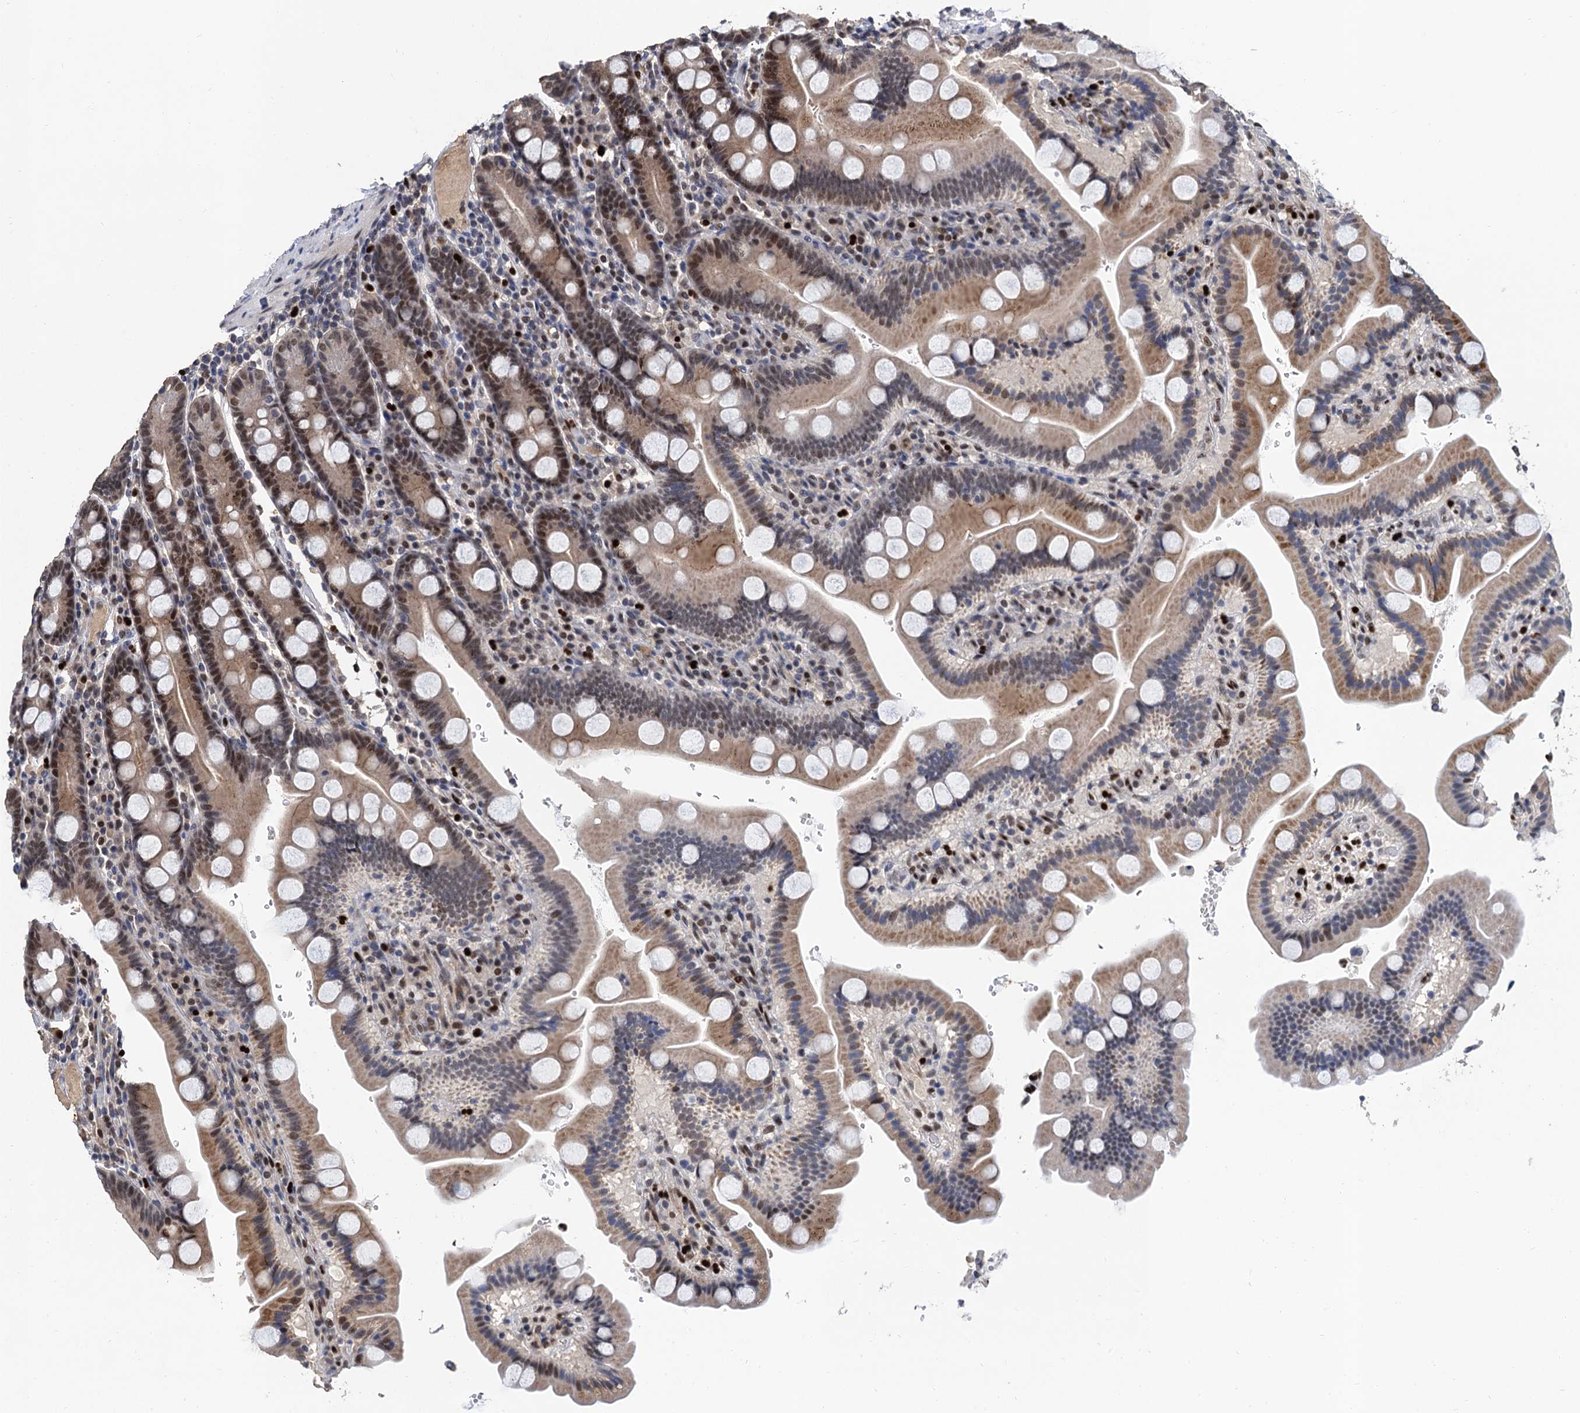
{"staining": {"intensity": "moderate", "quantity": "25%-75%", "location": "nuclear"}, "tissue": "duodenum", "cell_type": "Glandular cells", "image_type": "normal", "snomed": [{"axis": "morphology", "description": "Normal tissue, NOS"}, {"axis": "topography", "description": "Duodenum"}], "caption": "Protein positivity by IHC displays moderate nuclear positivity in approximately 25%-75% of glandular cells in unremarkable duodenum.", "gene": "TSEN34", "patient": {"sex": "male", "age": 55}}